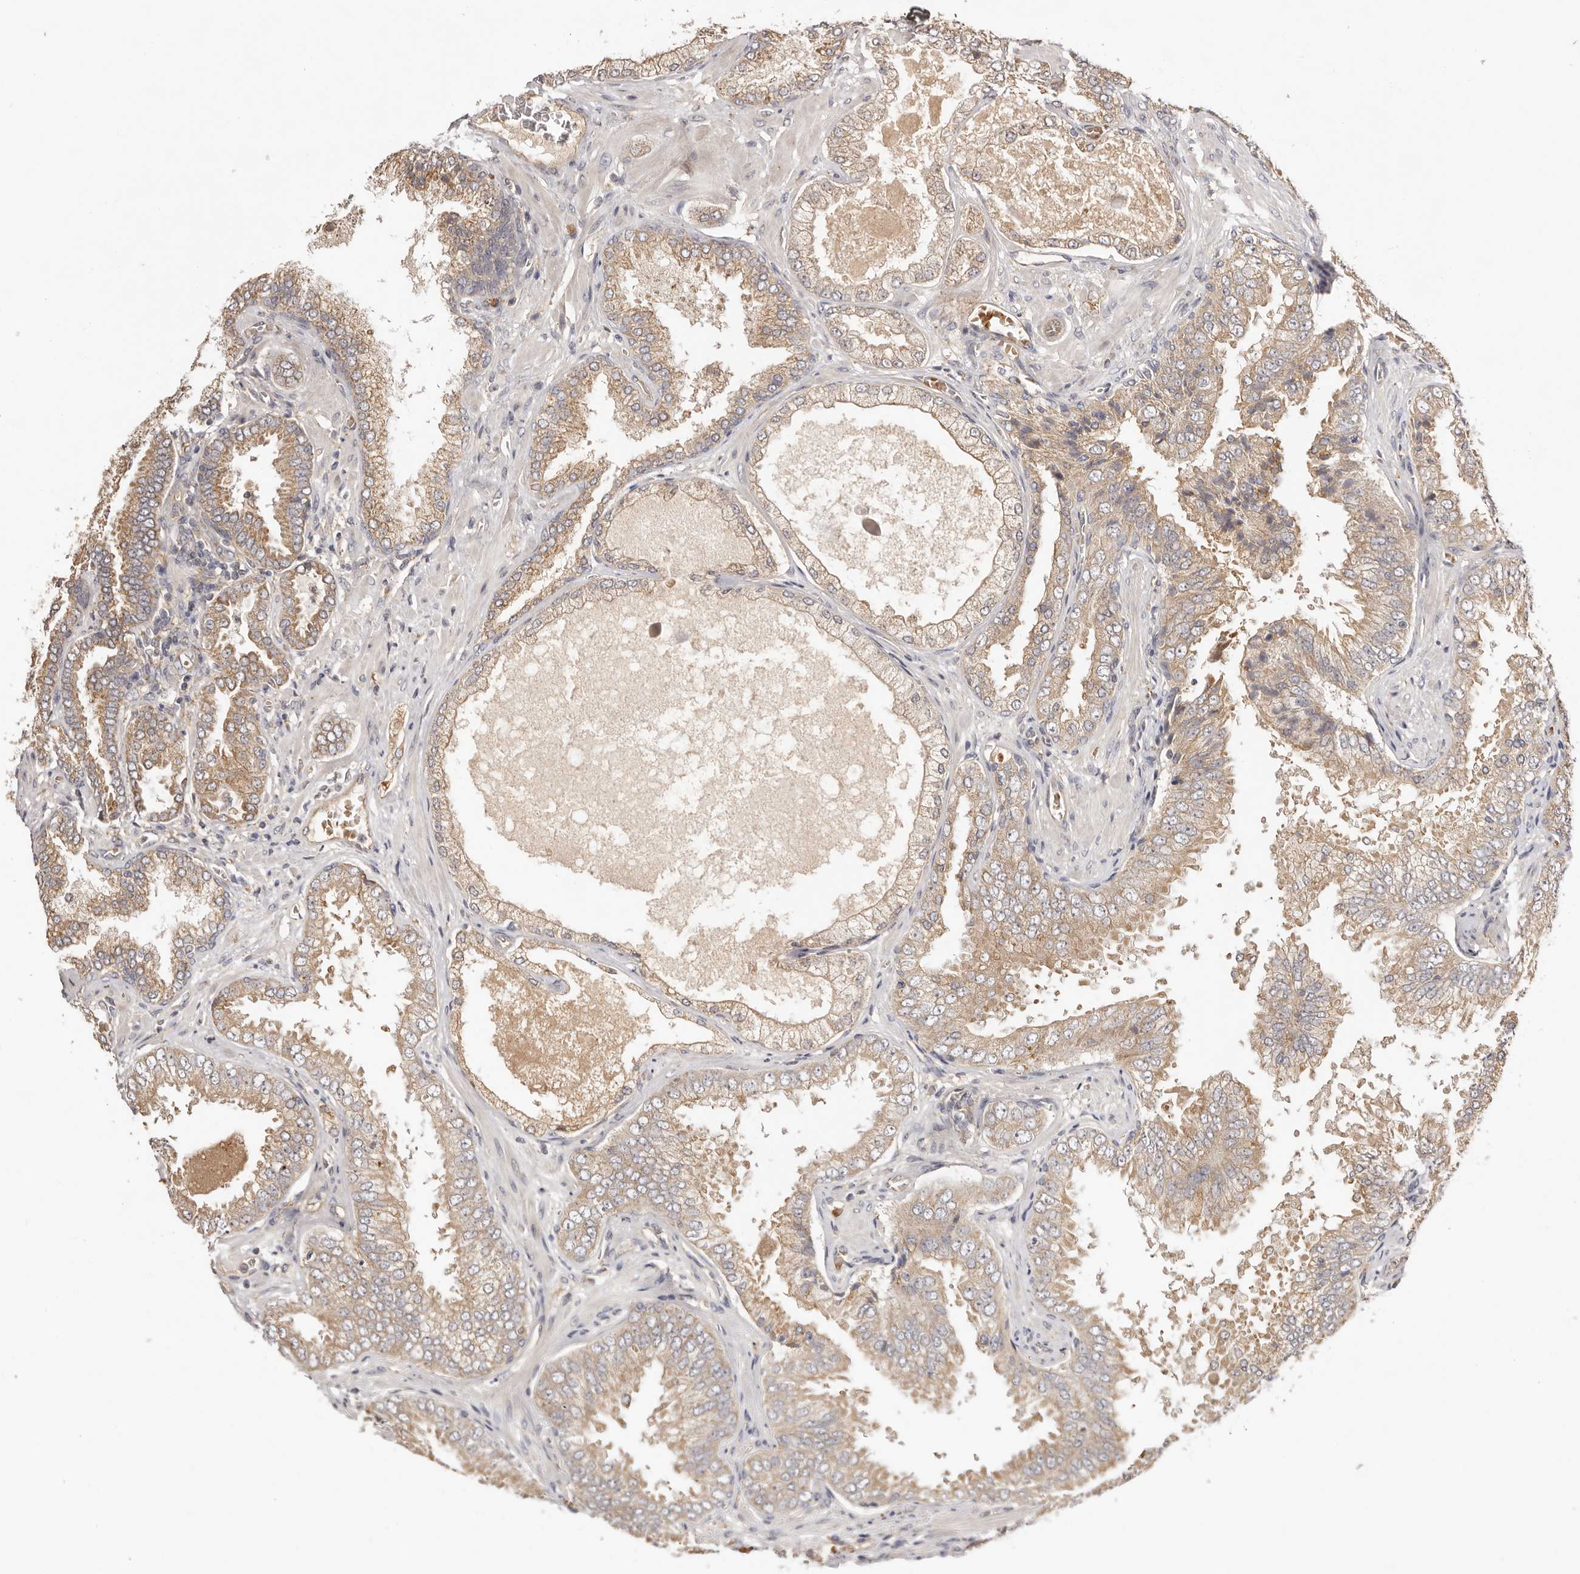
{"staining": {"intensity": "weak", "quantity": ">75%", "location": "cytoplasmic/membranous"}, "tissue": "prostate cancer", "cell_type": "Tumor cells", "image_type": "cancer", "snomed": [{"axis": "morphology", "description": "Adenocarcinoma, High grade"}, {"axis": "topography", "description": "Prostate"}], "caption": "Immunohistochemistry (IHC) staining of prostate cancer (high-grade adenocarcinoma), which demonstrates low levels of weak cytoplasmic/membranous expression in approximately >75% of tumor cells indicating weak cytoplasmic/membranous protein positivity. The staining was performed using DAB (3,3'-diaminobenzidine) (brown) for protein detection and nuclei were counterstained in hematoxylin (blue).", "gene": "UBR2", "patient": {"sex": "male", "age": 58}}